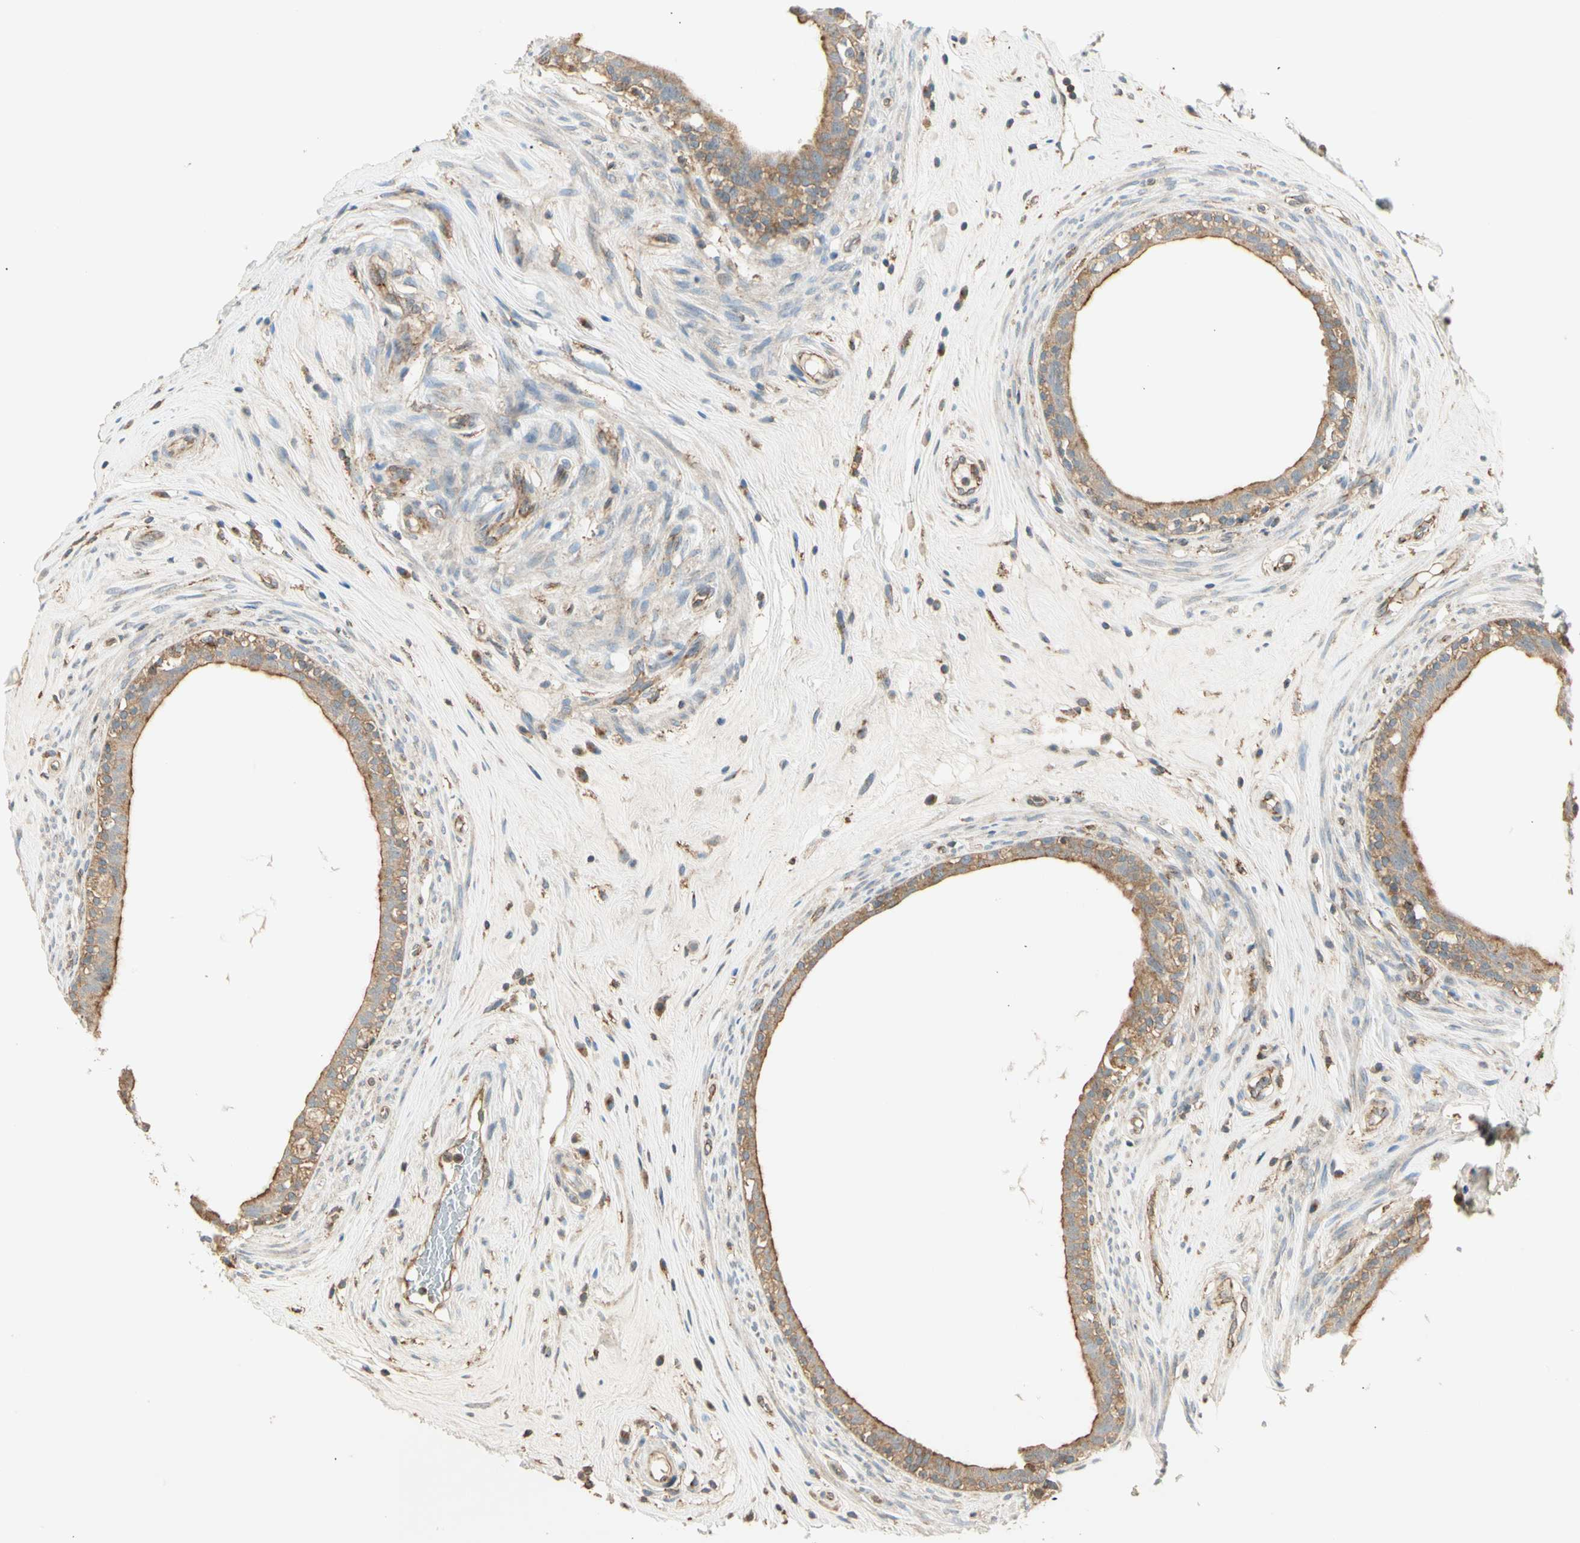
{"staining": {"intensity": "moderate", "quantity": ">75%", "location": "cytoplasmic/membranous"}, "tissue": "epididymis", "cell_type": "Glandular cells", "image_type": "normal", "snomed": [{"axis": "morphology", "description": "Normal tissue, NOS"}, {"axis": "morphology", "description": "Inflammation, NOS"}, {"axis": "topography", "description": "Epididymis"}], "caption": "Protein expression analysis of unremarkable epididymis shows moderate cytoplasmic/membranous positivity in approximately >75% of glandular cells.", "gene": "AGFG1", "patient": {"sex": "male", "age": 84}}